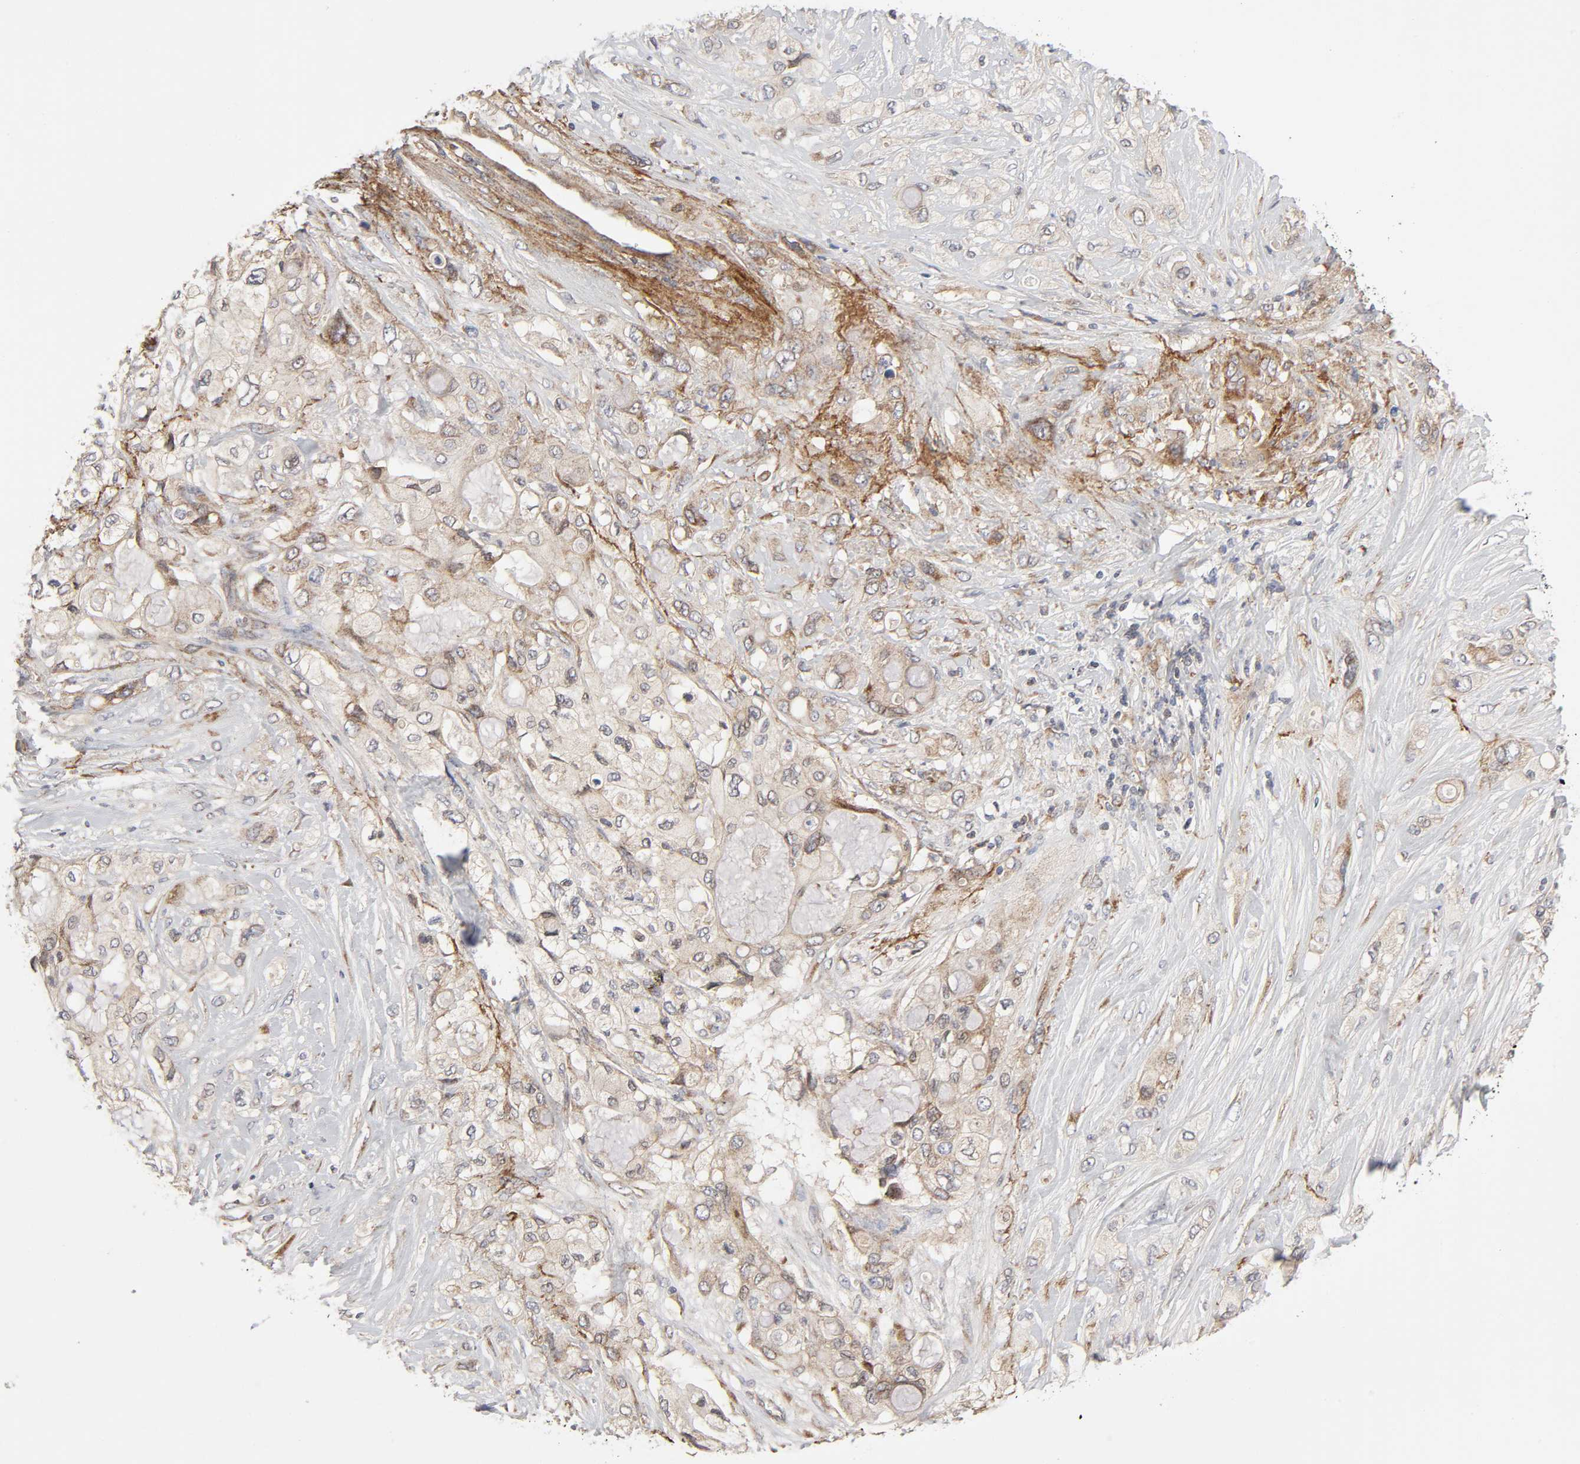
{"staining": {"intensity": "weak", "quantity": "25%-75%", "location": "cytoplasmic/membranous"}, "tissue": "pancreatic cancer", "cell_type": "Tumor cells", "image_type": "cancer", "snomed": [{"axis": "morphology", "description": "Adenocarcinoma, NOS"}, {"axis": "topography", "description": "Pancreas"}], "caption": "Protein expression analysis of adenocarcinoma (pancreatic) shows weak cytoplasmic/membranous expression in approximately 25%-75% of tumor cells.", "gene": "IL4R", "patient": {"sex": "female", "age": 59}}